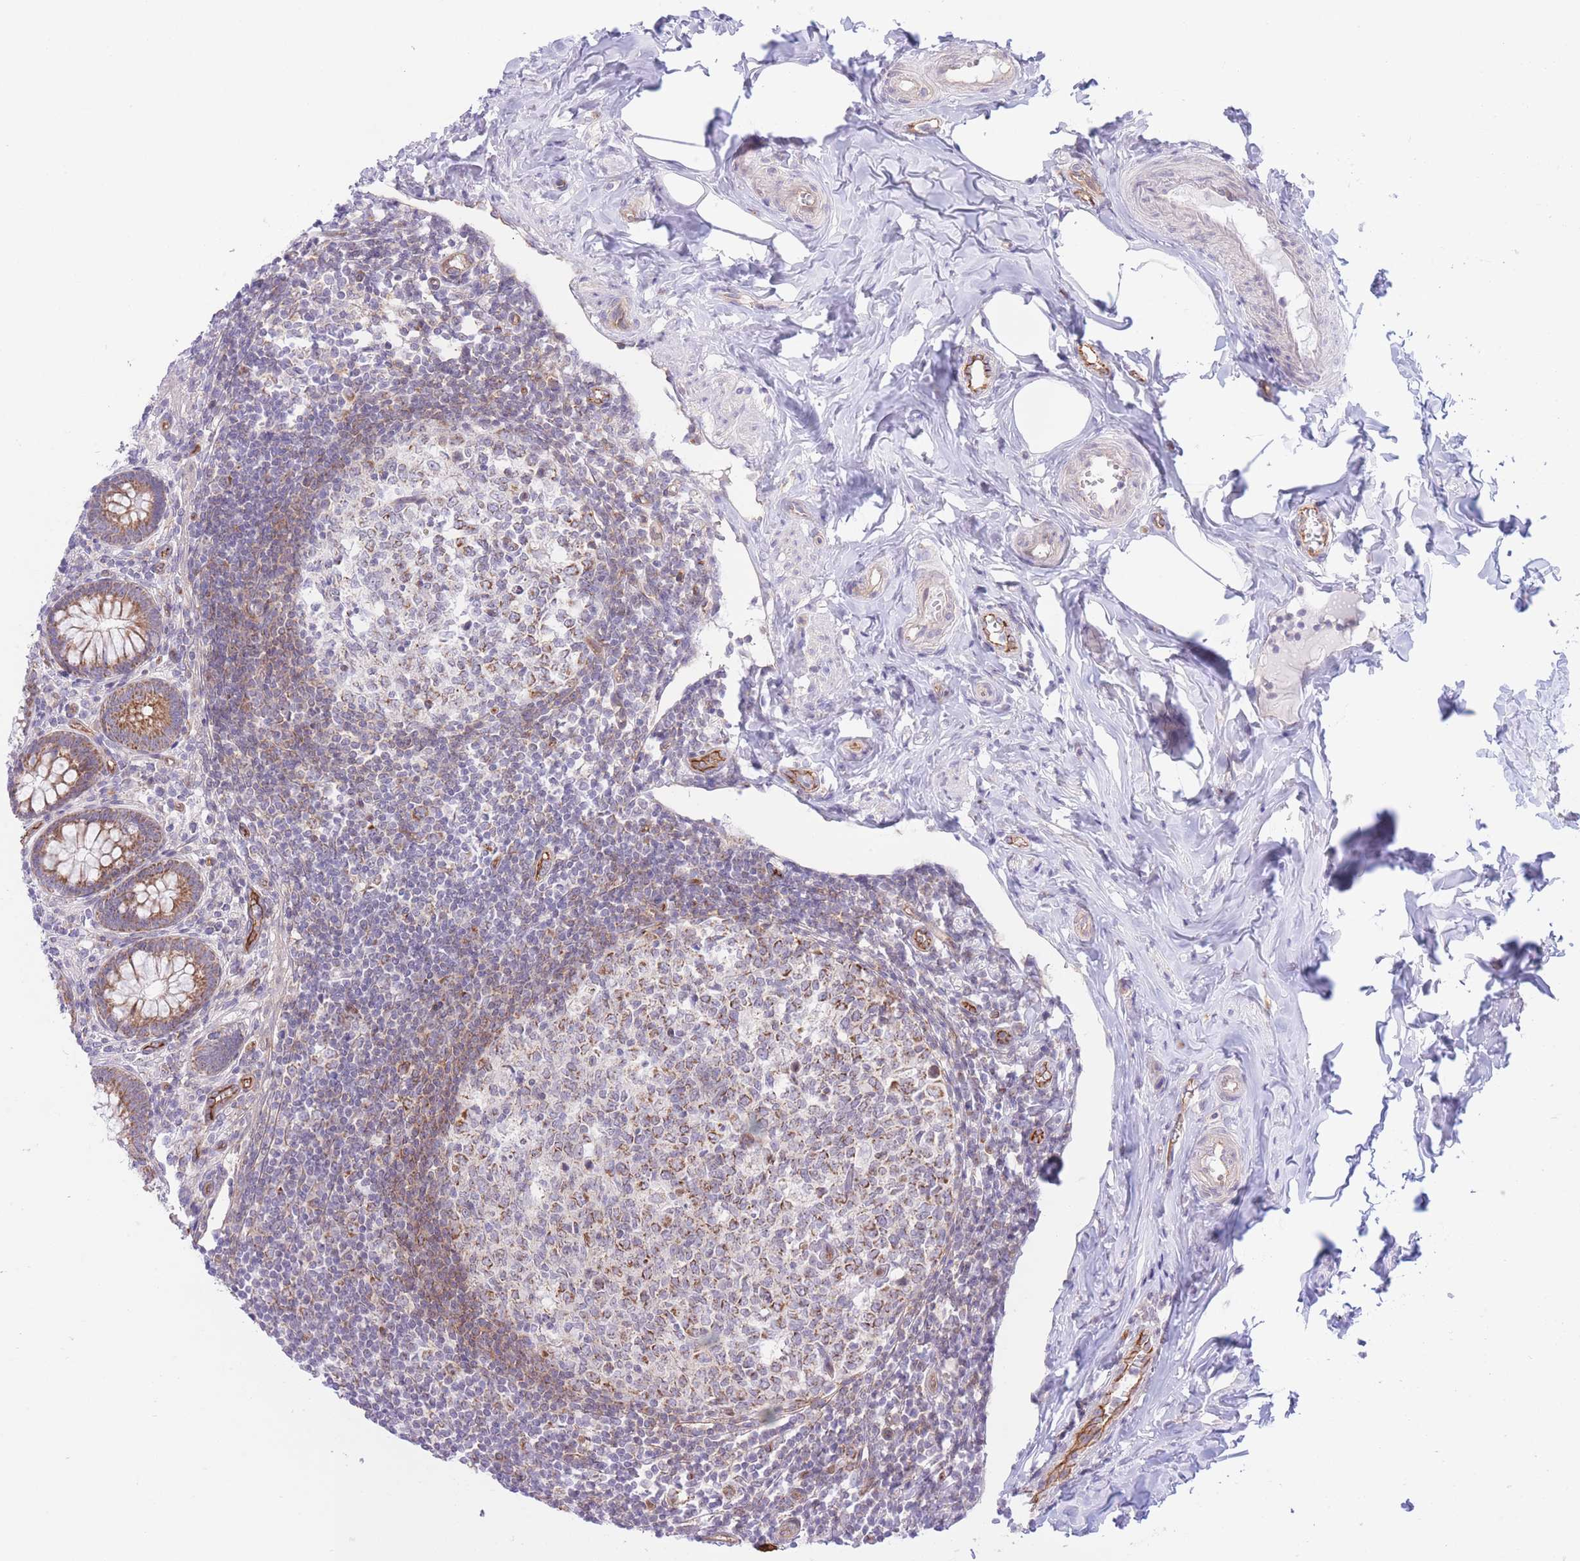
{"staining": {"intensity": "strong", "quantity": ">75%", "location": "cytoplasmic/membranous"}, "tissue": "appendix", "cell_type": "Glandular cells", "image_type": "normal", "snomed": [{"axis": "morphology", "description": "Normal tissue, NOS"}, {"axis": "topography", "description": "Appendix"}], "caption": "IHC (DAB (3,3'-diaminobenzidine)) staining of benign appendix demonstrates strong cytoplasmic/membranous protein staining in approximately >75% of glandular cells.", "gene": "MRPS31", "patient": {"sex": "female", "age": 33}}